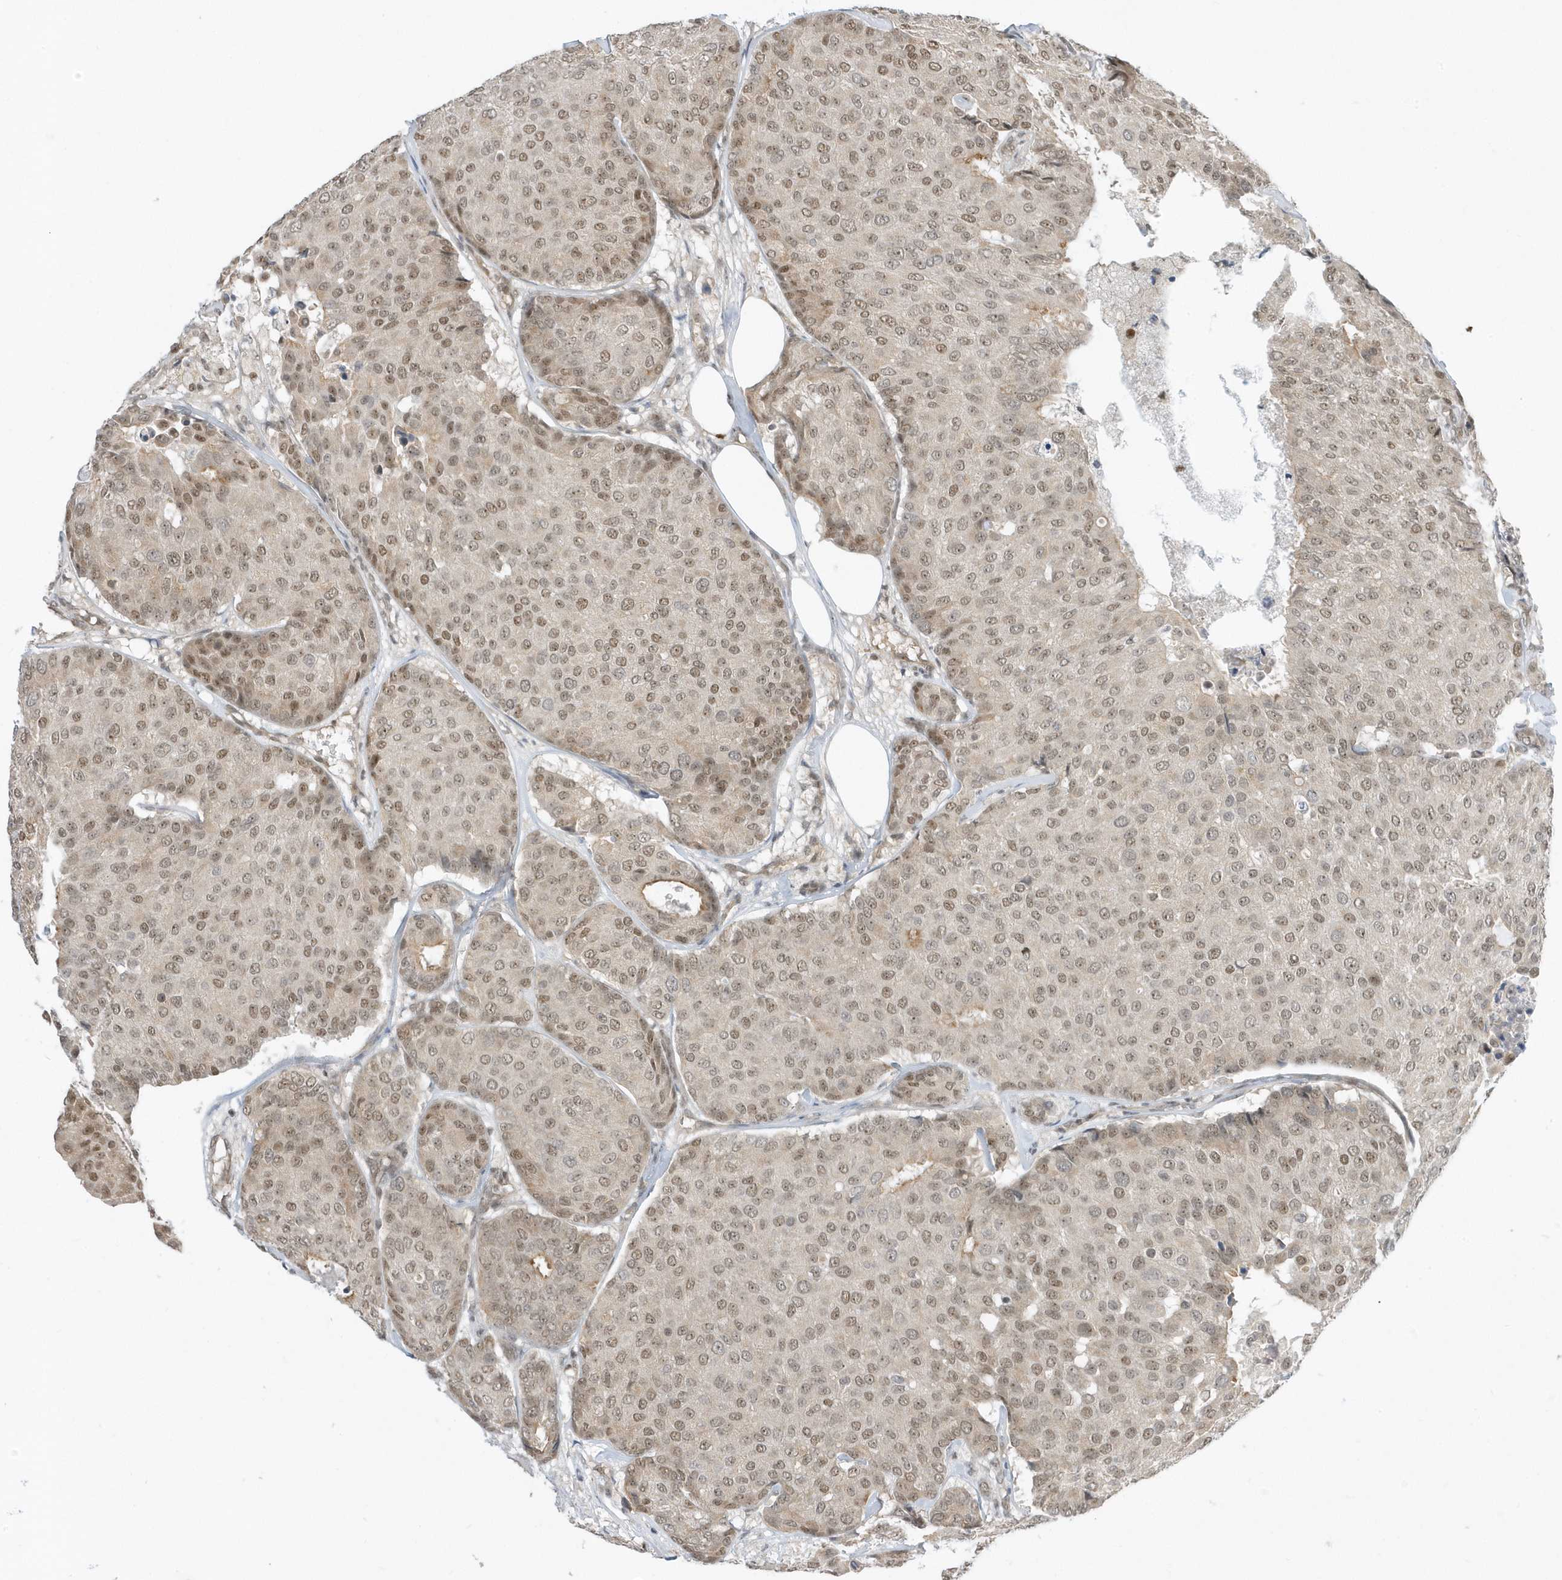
{"staining": {"intensity": "moderate", "quantity": ">75%", "location": "nuclear"}, "tissue": "breast cancer", "cell_type": "Tumor cells", "image_type": "cancer", "snomed": [{"axis": "morphology", "description": "Duct carcinoma"}, {"axis": "topography", "description": "Breast"}], "caption": "A histopathology image of infiltrating ductal carcinoma (breast) stained for a protein exhibits moderate nuclear brown staining in tumor cells. (DAB = brown stain, brightfield microscopy at high magnification).", "gene": "ZNF740", "patient": {"sex": "female", "age": 75}}